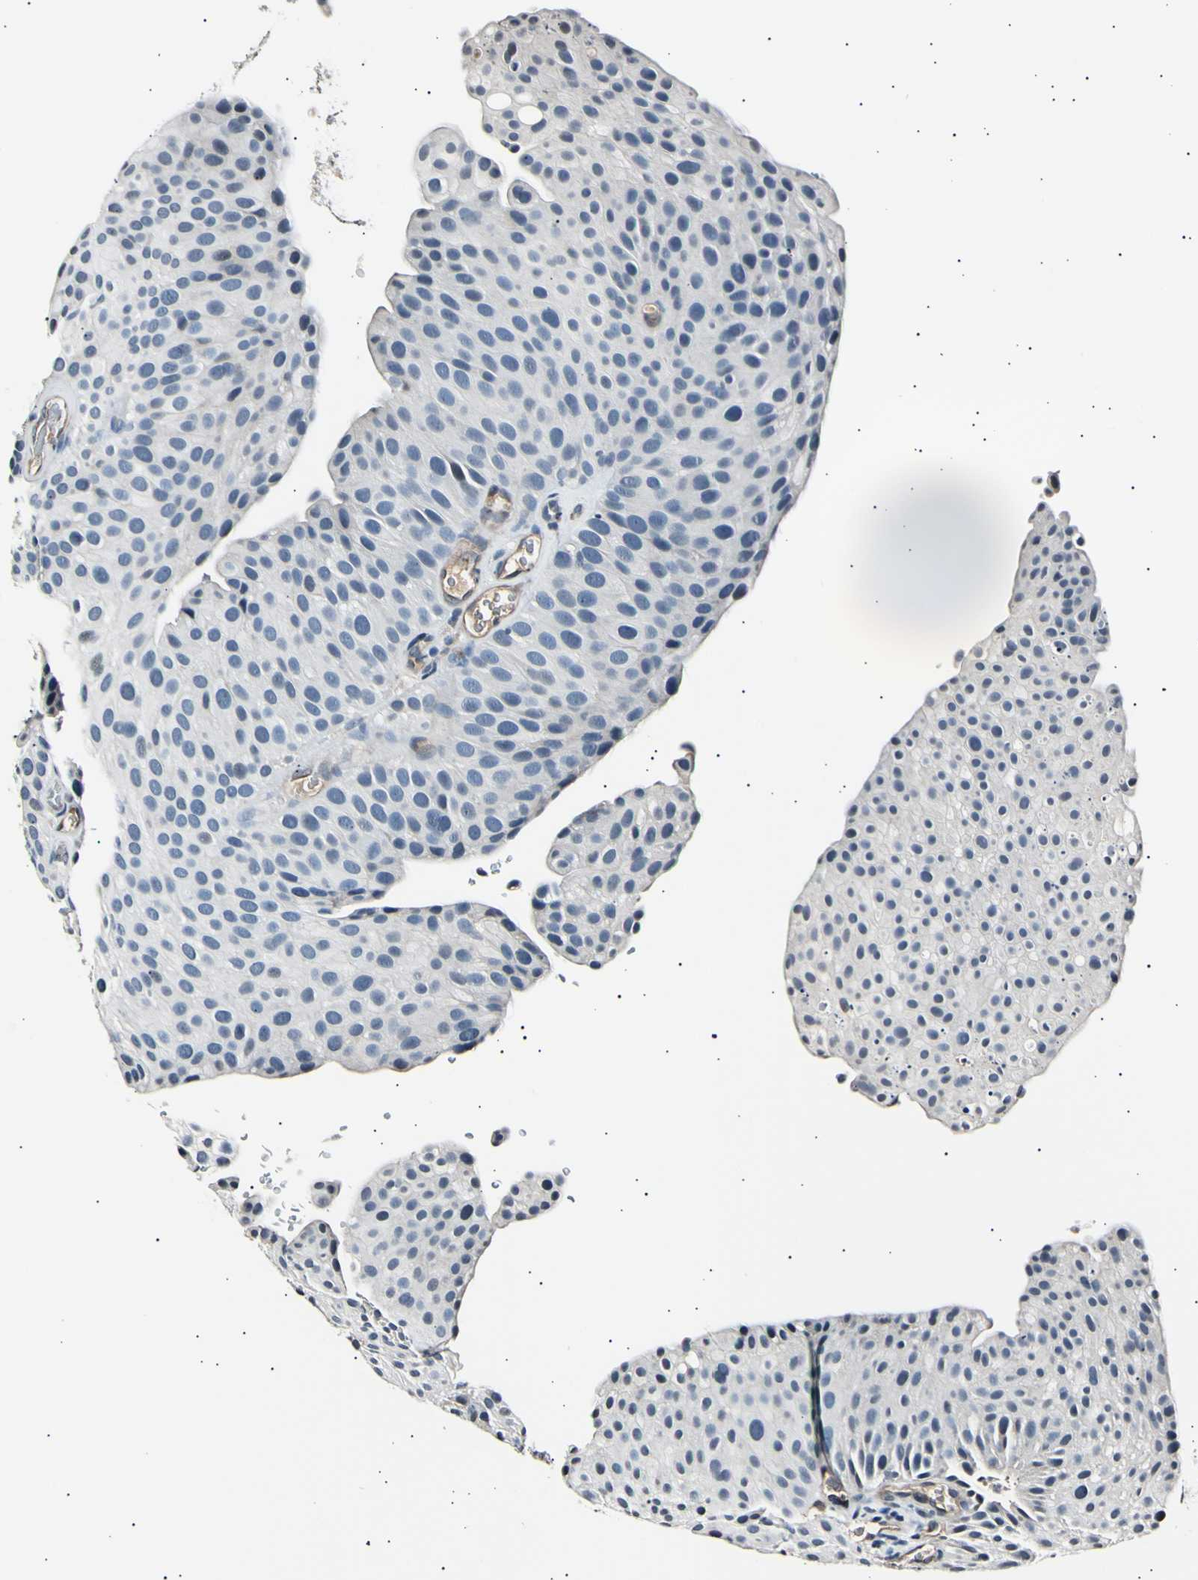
{"staining": {"intensity": "negative", "quantity": "none", "location": "none"}, "tissue": "urothelial cancer", "cell_type": "Tumor cells", "image_type": "cancer", "snomed": [{"axis": "morphology", "description": "Urothelial carcinoma, Low grade"}, {"axis": "topography", "description": "Smooth muscle"}, {"axis": "topography", "description": "Urinary bladder"}], "caption": "Urothelial carcinoma (low-grade) stained for a protein using immunohistochemistry (IHC) demonstrates no positivity tumor cells.", "gene": "AK1", "patient": {"sex": "male", "age": 60}}